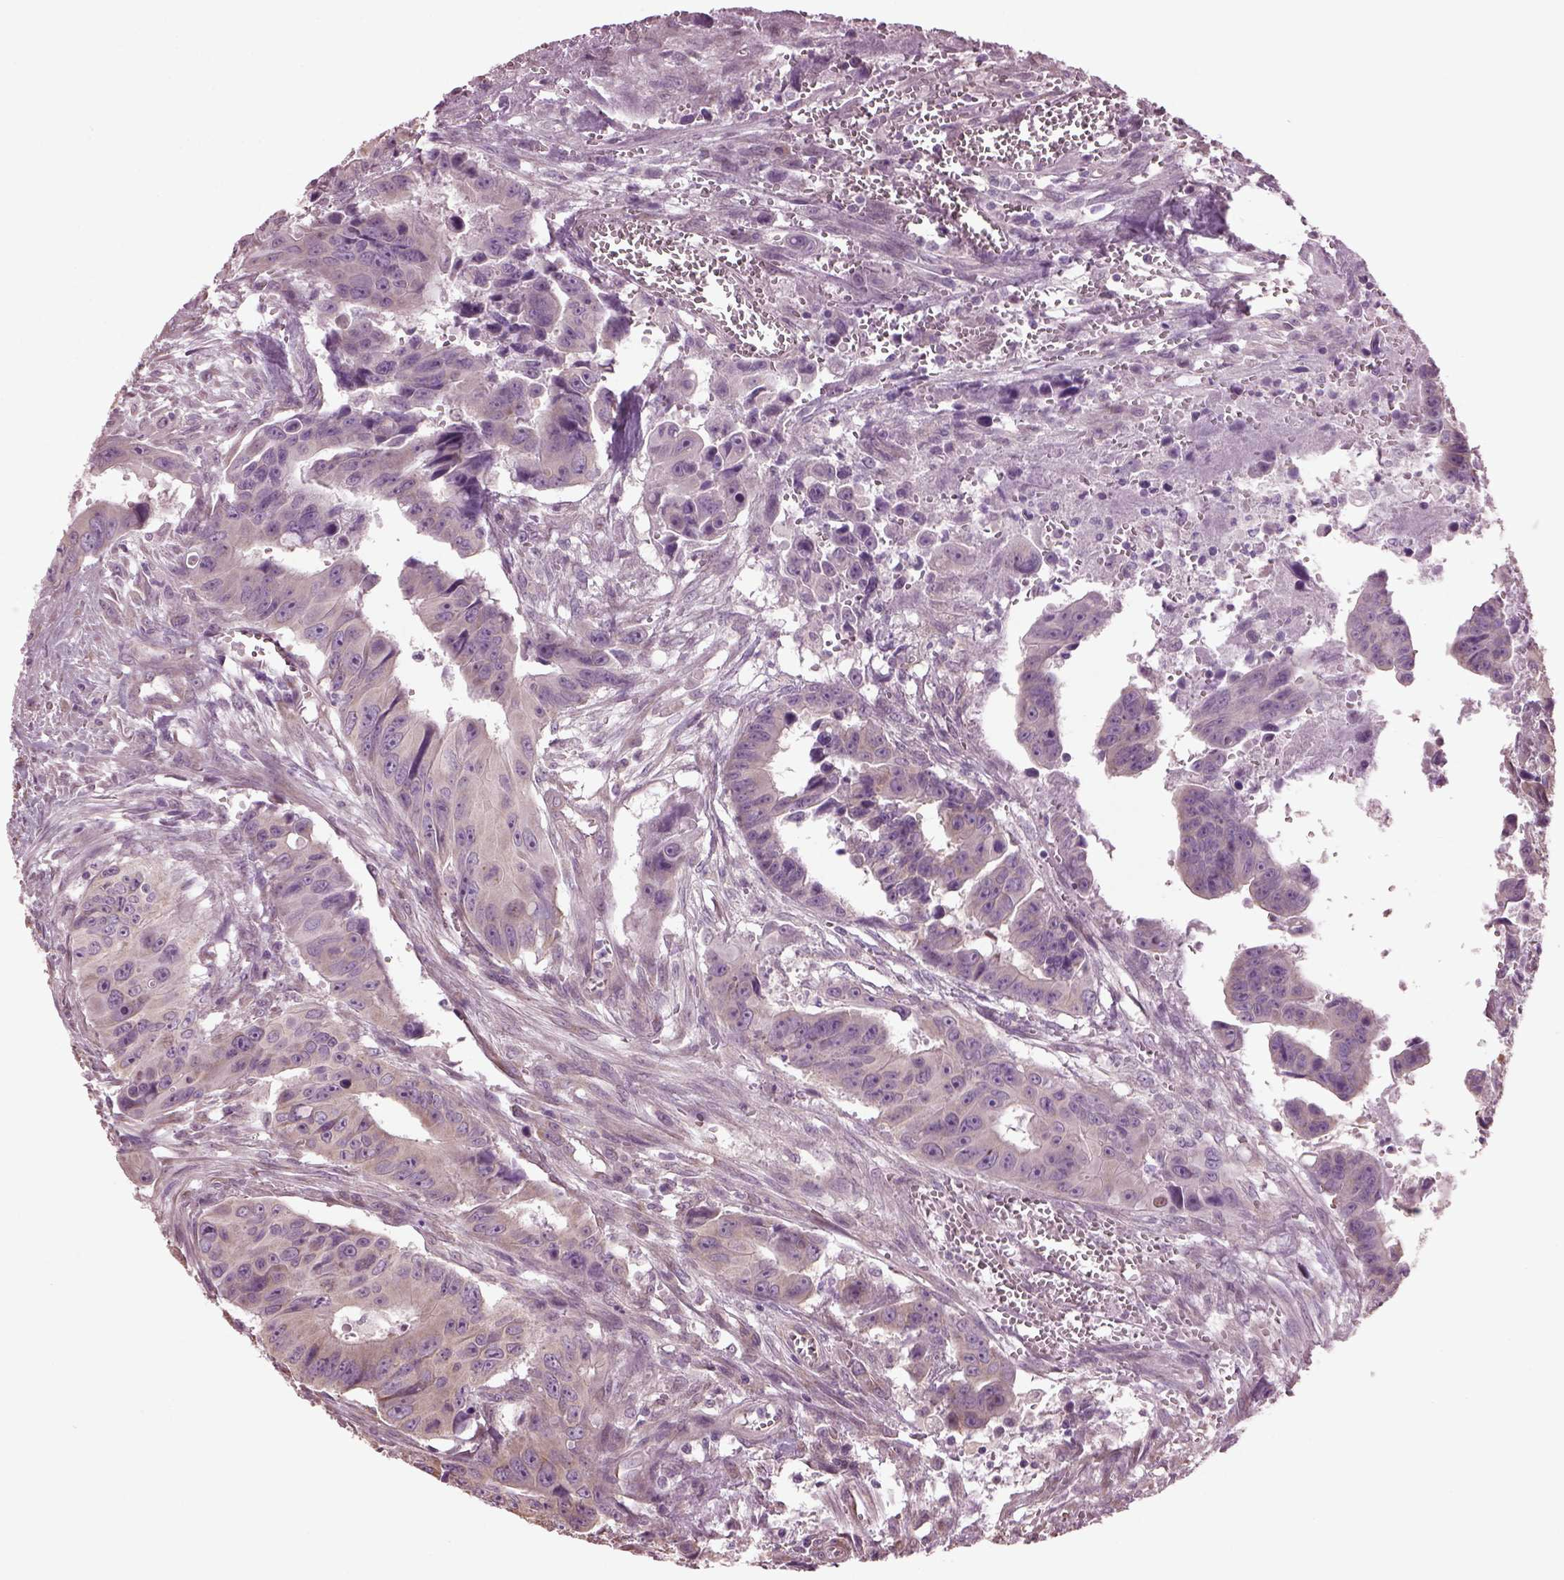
{"staining": {"intensity": "negative", "quantity": "none", "location": "none"}, "tissue": "colorectal cancer", "cell_type": "Tumor cells", "image_type": "cancer", "snomed": [{"axis": "morphology", "description": "Adenocarcinoma, NOS"}, {"axis": "topography", "description": "Colon"}], "caption": "This histopathology image is of colorectal cancer (adenocarcinoma) stained with immunohistochemistry (IHC) to label a protein in brown with the nuclei are counter-stained blue. There is no expression in tumor cells.", "gene": "CABP5", "patient": {"sex": "female", "age": 87}}